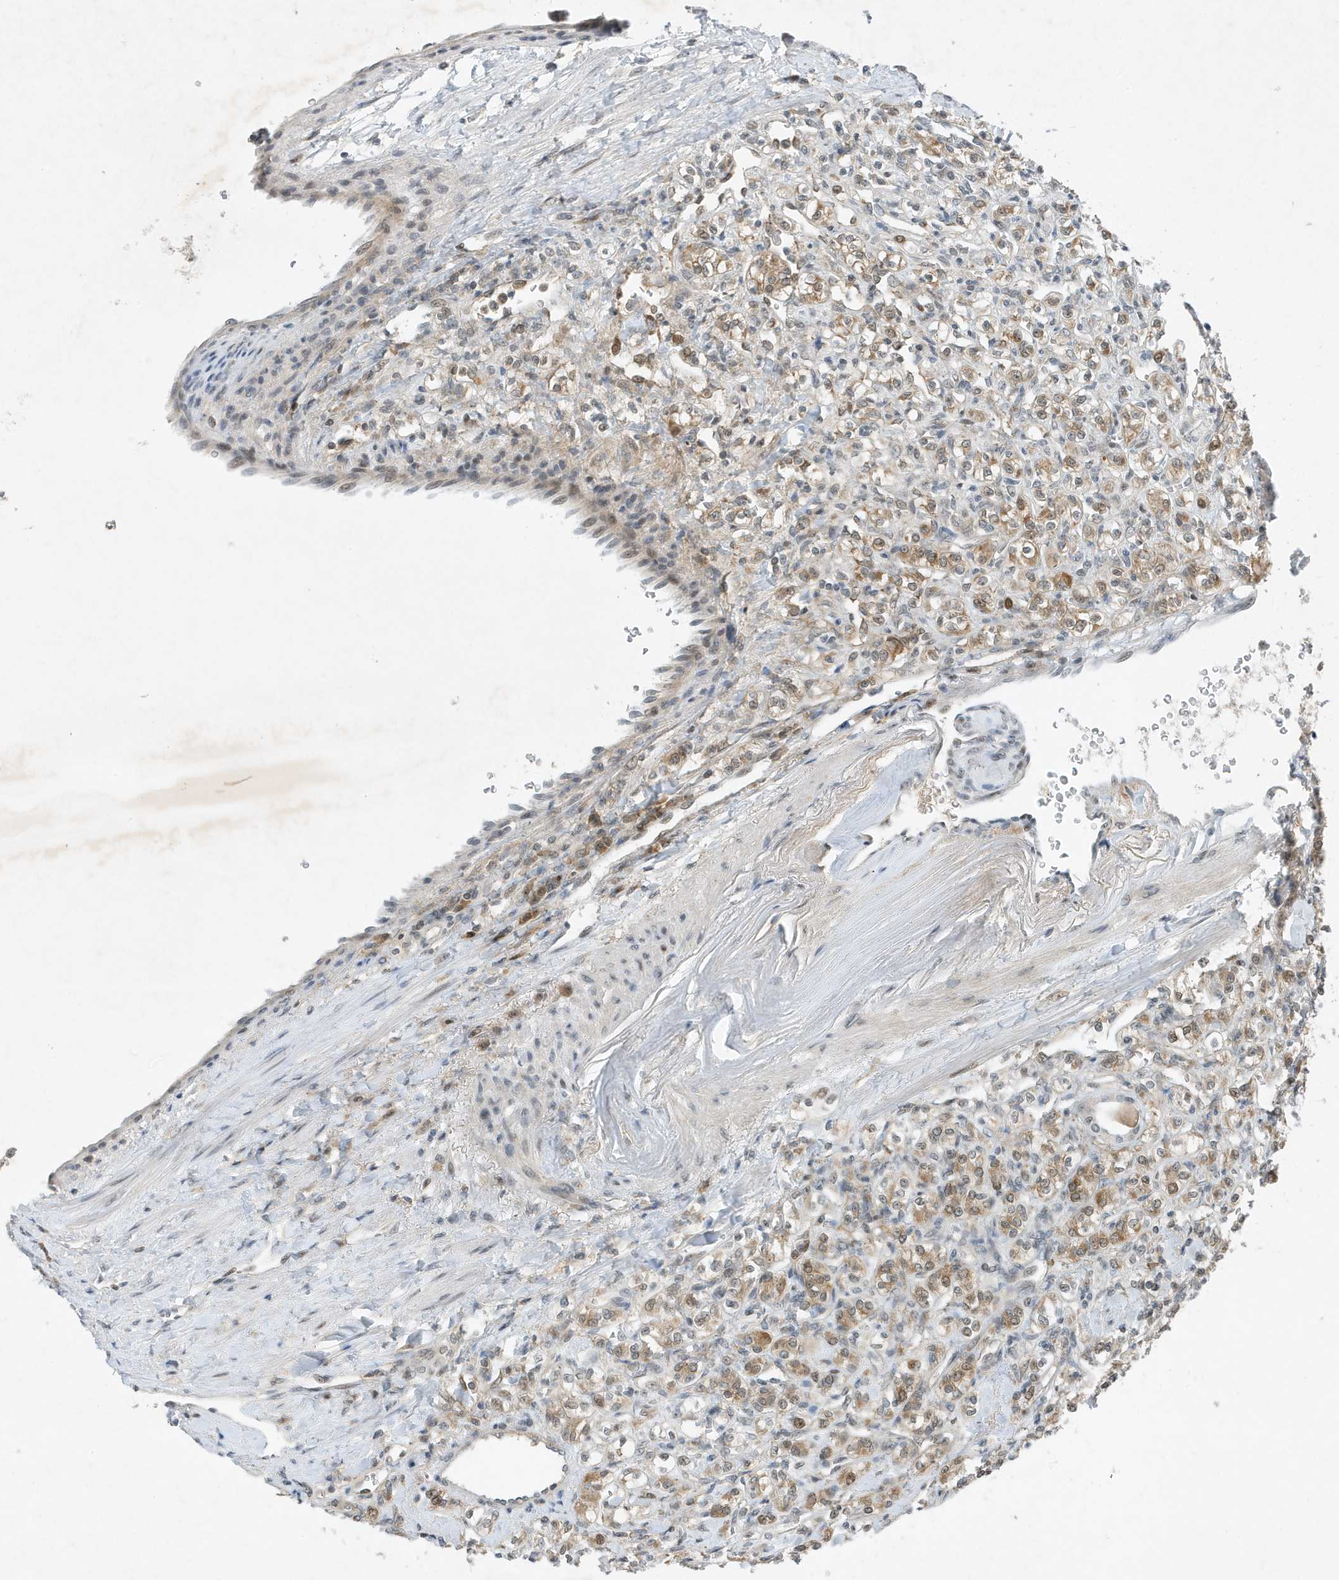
{"staining": {"intensity": "moderate", "quantity": "<25%", "location": "cytoplasmic/membranous"}, "tissue": "renal cancer", "cell_type": "Tumor cells", "image_type": "cancer", "snomed": [{"axis": "morphology", "description": "Adenocarcinoma, NOS"}, {"axis": "topography", "description": "Kidney"}], "caption": "Immunohistochemical staining of renal adenocarcinoma displays moderate cytoplasmic/membranous protein expression in approximately <25% of tumor cells.", "gene": "MAST3", "patient": {"sex": "male", "age": 77}}